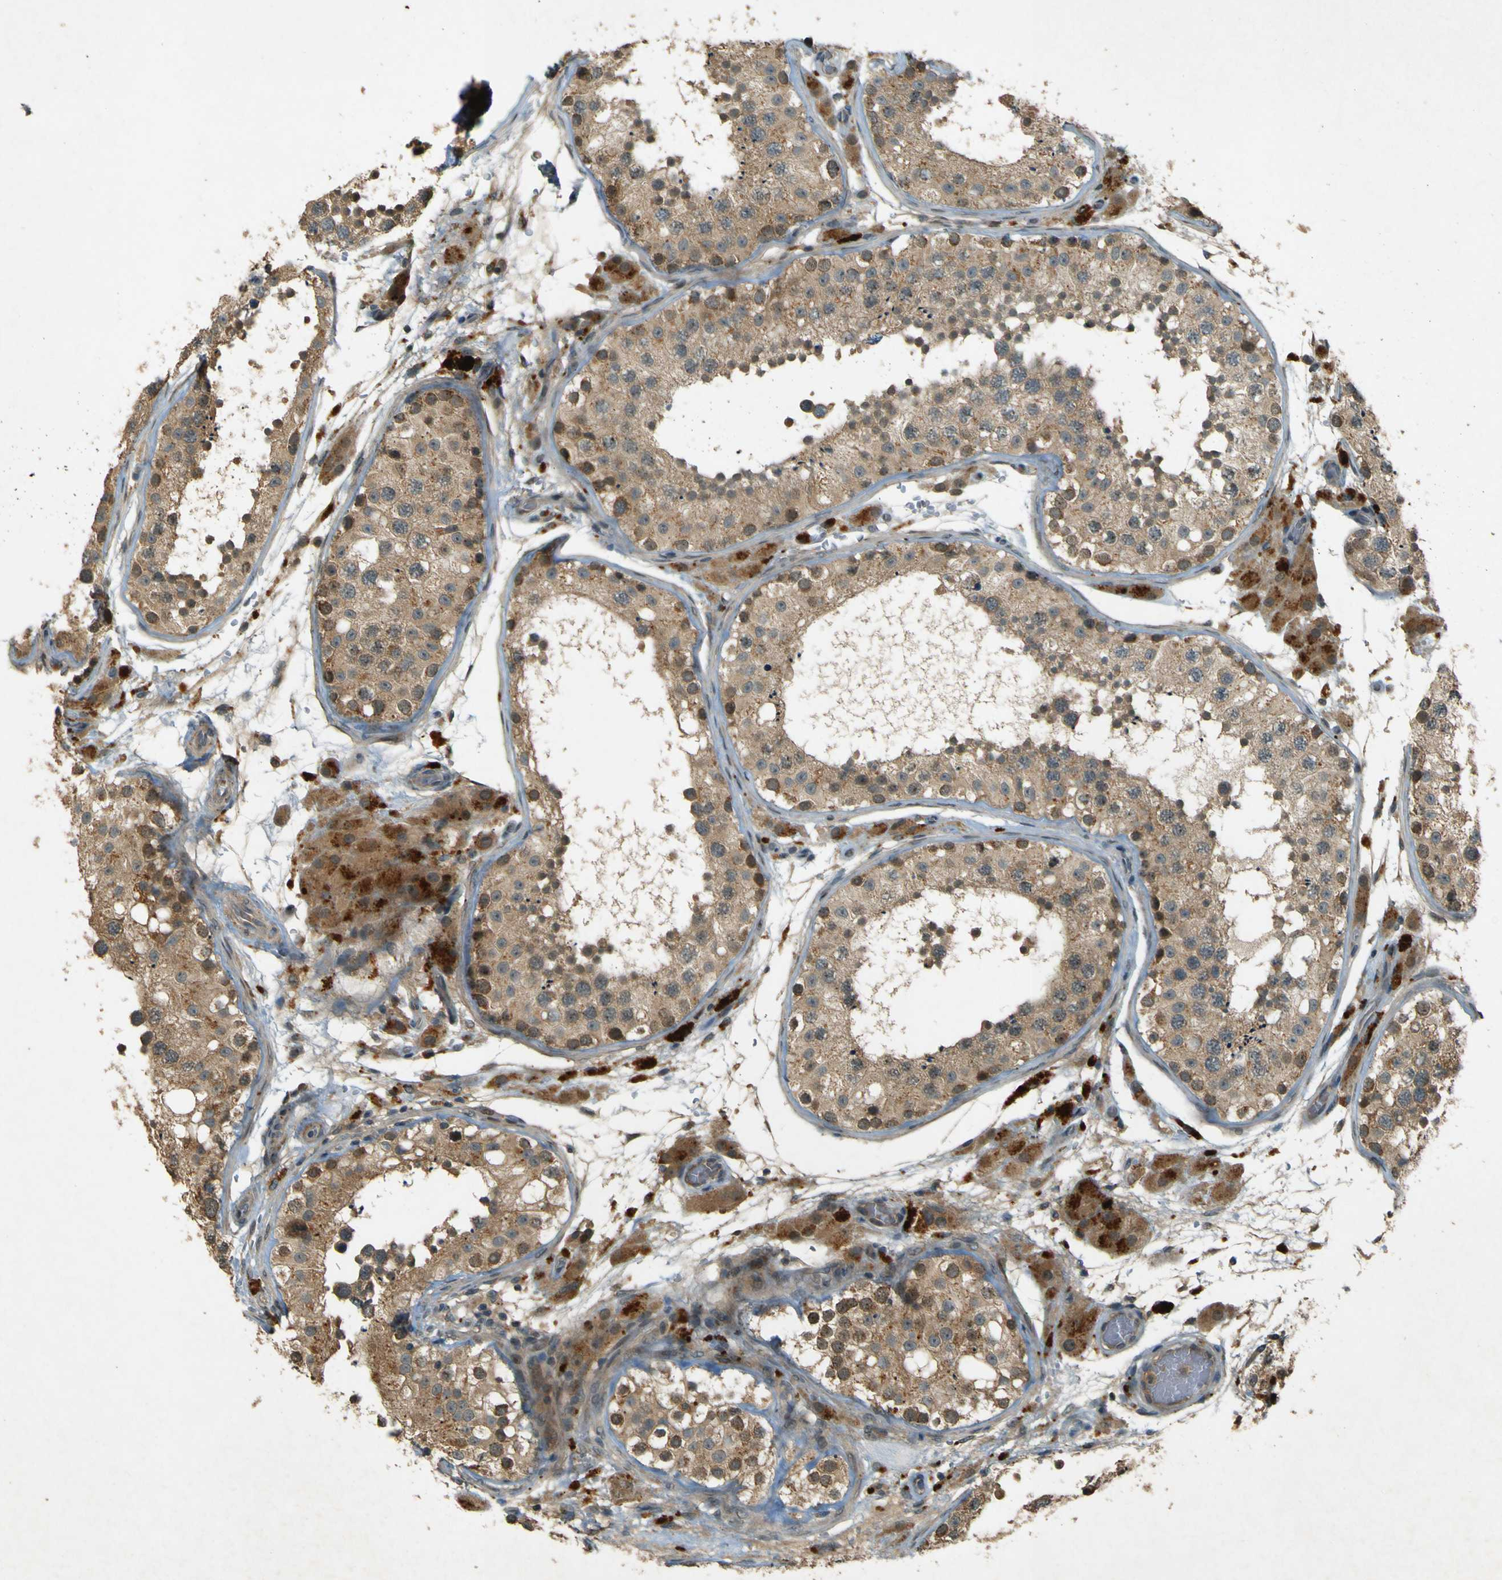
{"staining": {"intensity": "moderate", "quantity": ">75%", "location": "cytoplasmic/membranous,nuclear"}, "tissue": "testis", "cell_type": "Cells in seminiferous ducts", "image_type": "normal", "snomed": [{"axis": "morphology", "description": "Normal tissue, NOS"}, {"axis": "topography", "description": "Testis"}], "caption": "This is an image of immunohistochemistry (IHC) staining of benign testis, which shows moderate expression in the cytoplasmic/membranous,nuclear of cells in seminiferous ducts.", "gene": "MPDZ", "patient": {"sex": "male", "age": 26}}